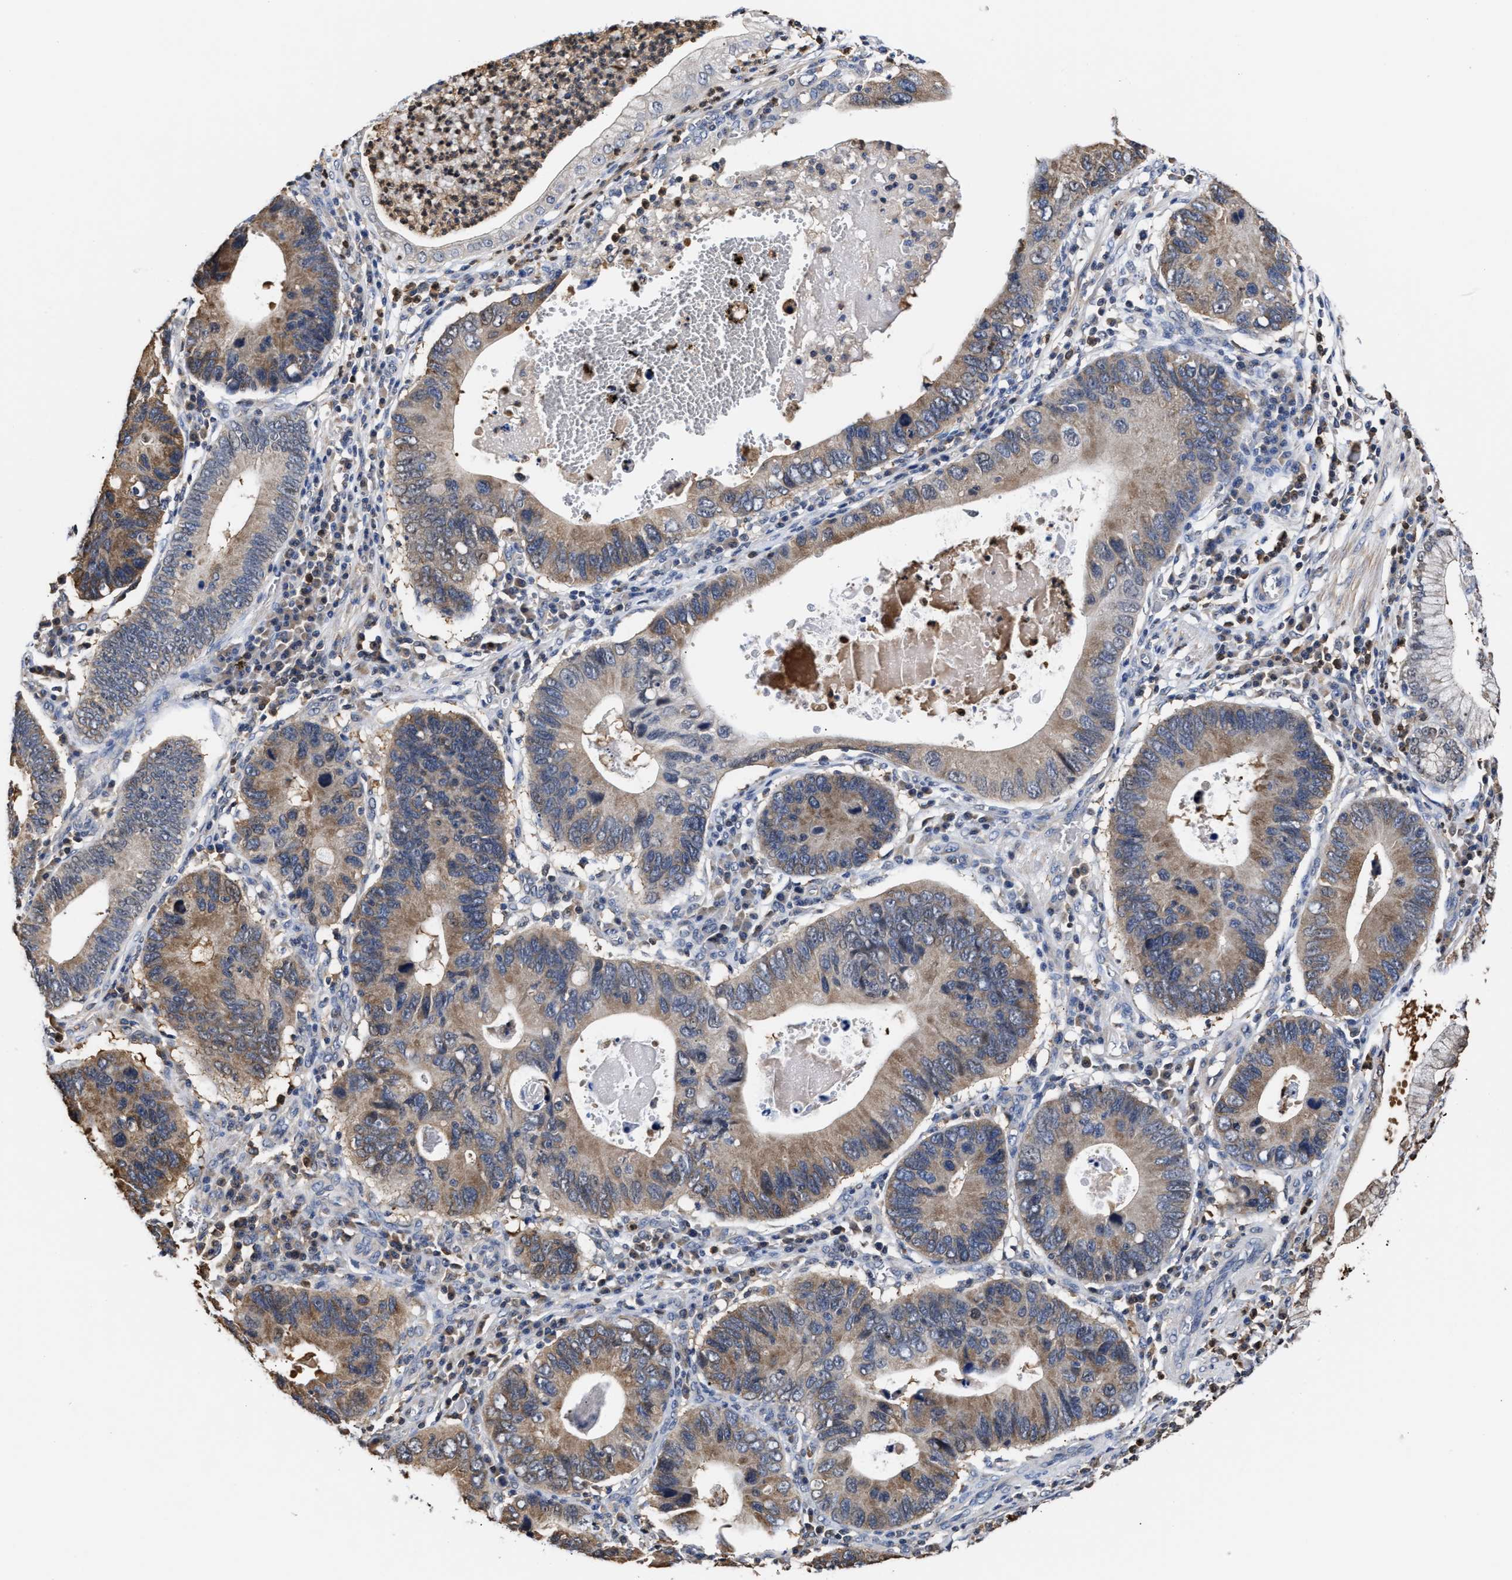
{"staining": {"intensity": "moderate", "quantity": "25%-75%", "location": "cytoplasmic/membranous"}, "tissue": "stomach cancer", "cell_type": "Tumor cells", "image_type": "cancer", "snomed": [{"axis": "morphology", "description": "Adenocarcinoma, NOS"}, {"axis": "topography", "description": "Stomach"}], "caption": "Stomach cancer stained for a protein shows moderate cytoplasmic/membranous positivity in tumor cells.", "gene": "KLHDC1", "patient": {"sex": "male", "age": 59}}